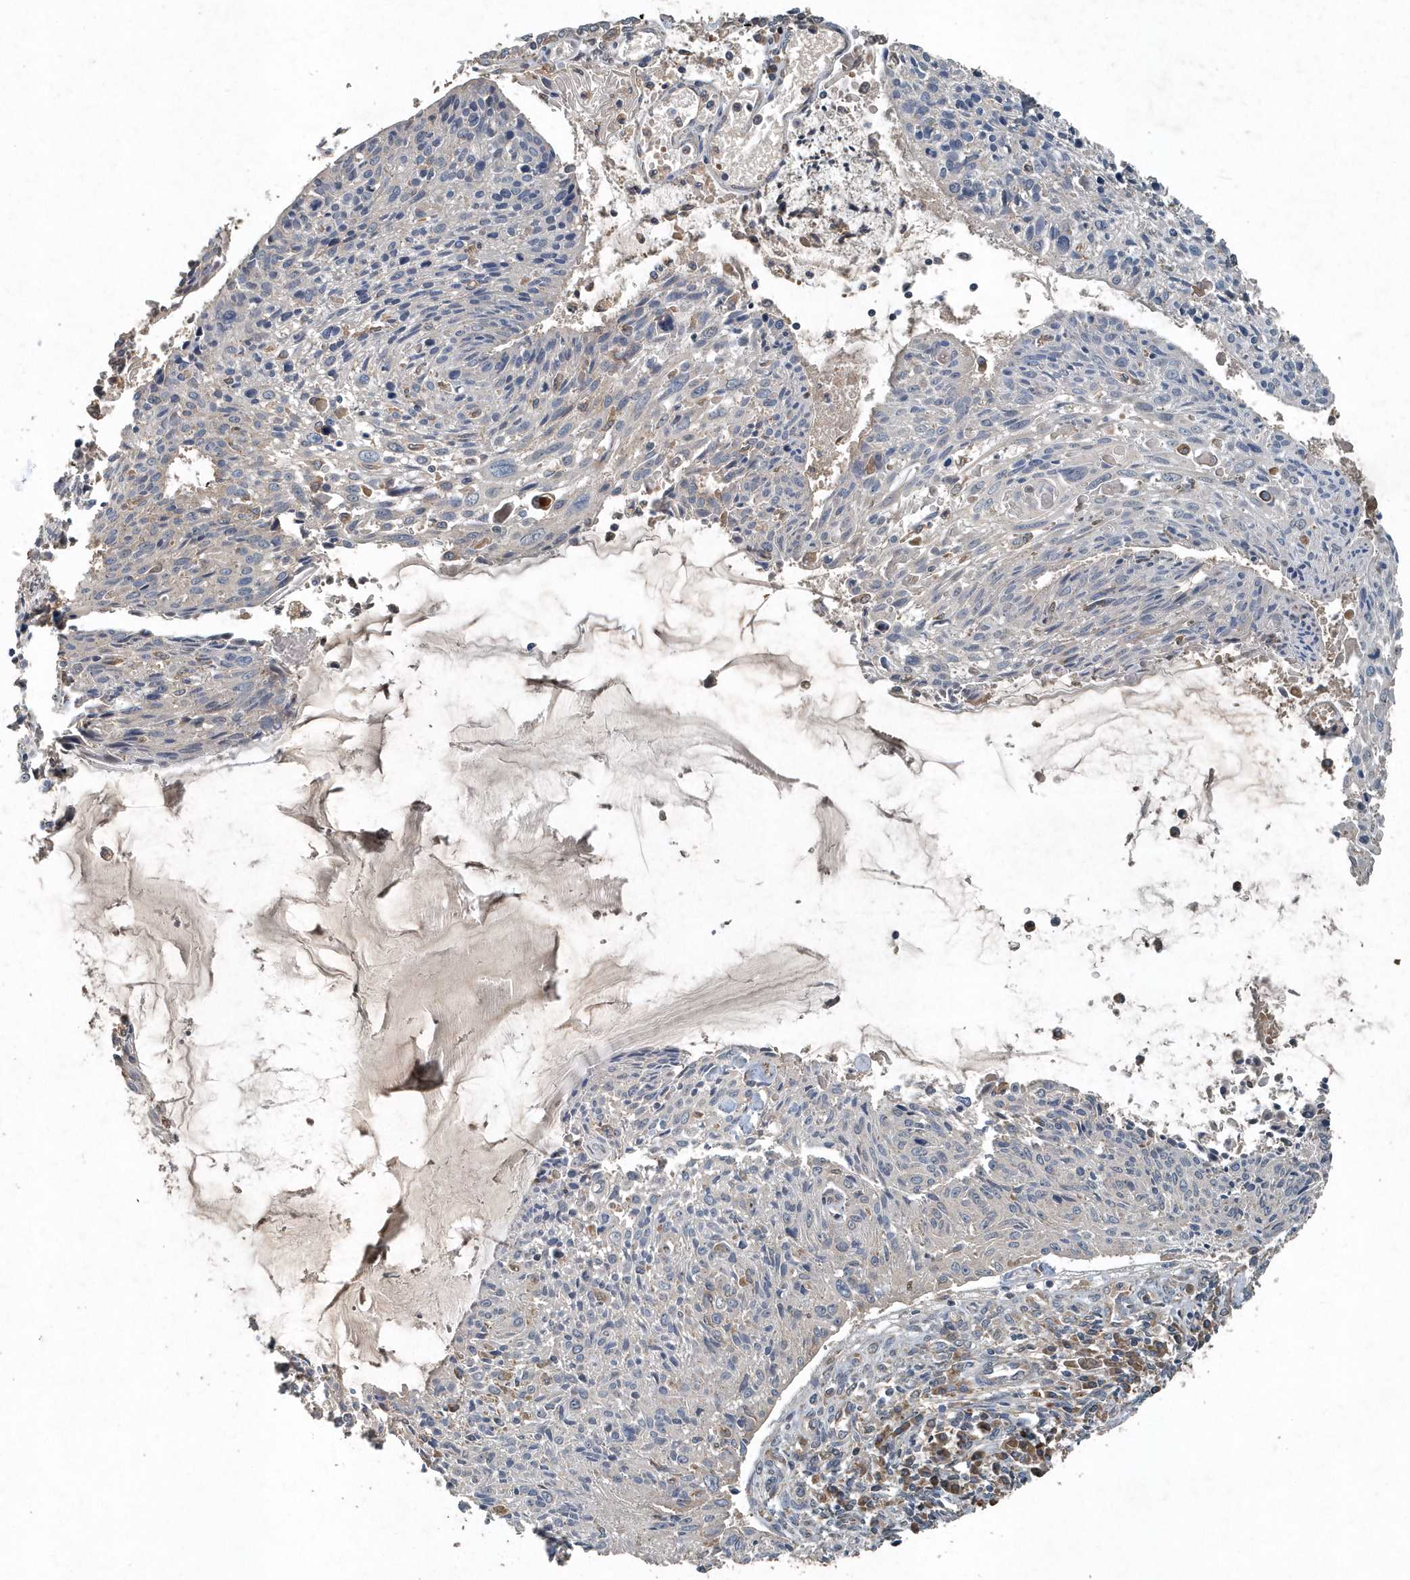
{"staining": {"intensity": "negative", "quantity": "none", "location": "none"}, "tissue": "cervical cancer", "cell_type": "Tumor cells", "image_type": "cancer", "snomed": [{"axis": "morphology", "description": "Squamous cell carcinoma, NOS"}, {"axis": "topography", "description": "Cervix"}], "caption": "This image is of cervical cancer stained with IHC to label a protein in brown with the nuclei are counter-stained blue. There is no expression in tumor cells.", "gene": "SCFD2", "patient": {"sex": "female", "age": 51}}